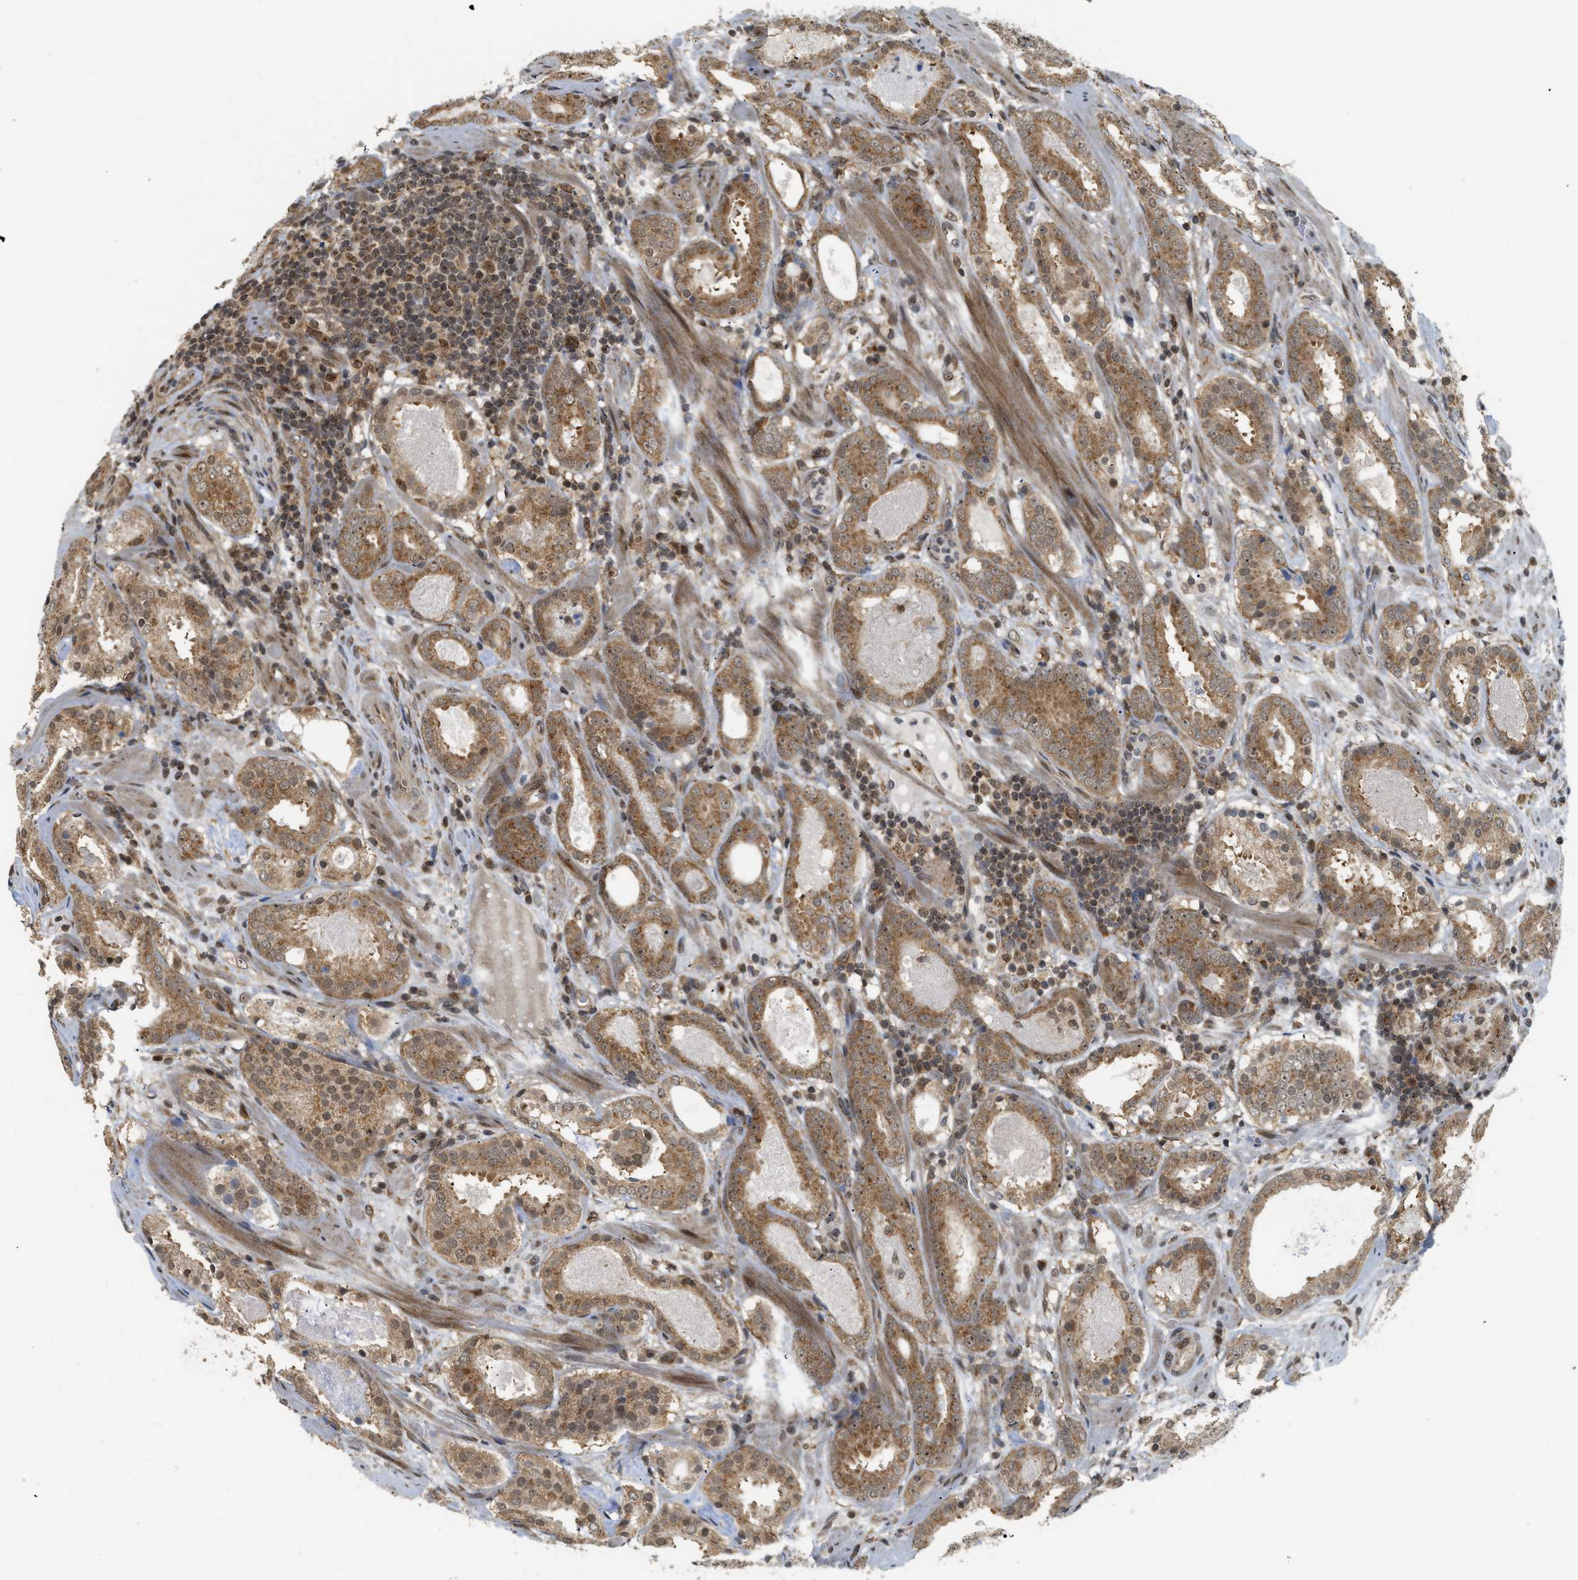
{"staining": {"intensity": "moderate", "quantity": ">75%", "location": "cytoplasmic/membranous"}, "tissue": "prostate cancer", "cell_type": "Tumor cells", "image_type": "cancer", "snomed": [{"axis": "morphology", "description": "Adenocarcinoma, Low grade"}, {"axis": "topography", "description": "Prostate"}], "caption": "Human adenocarcinoma (low-grade) (prostate) stained with a protein marker reveals moderate staining in tumor cells.", "gene": "TACC1", "patient": {"sex": "male", "age": 69}}